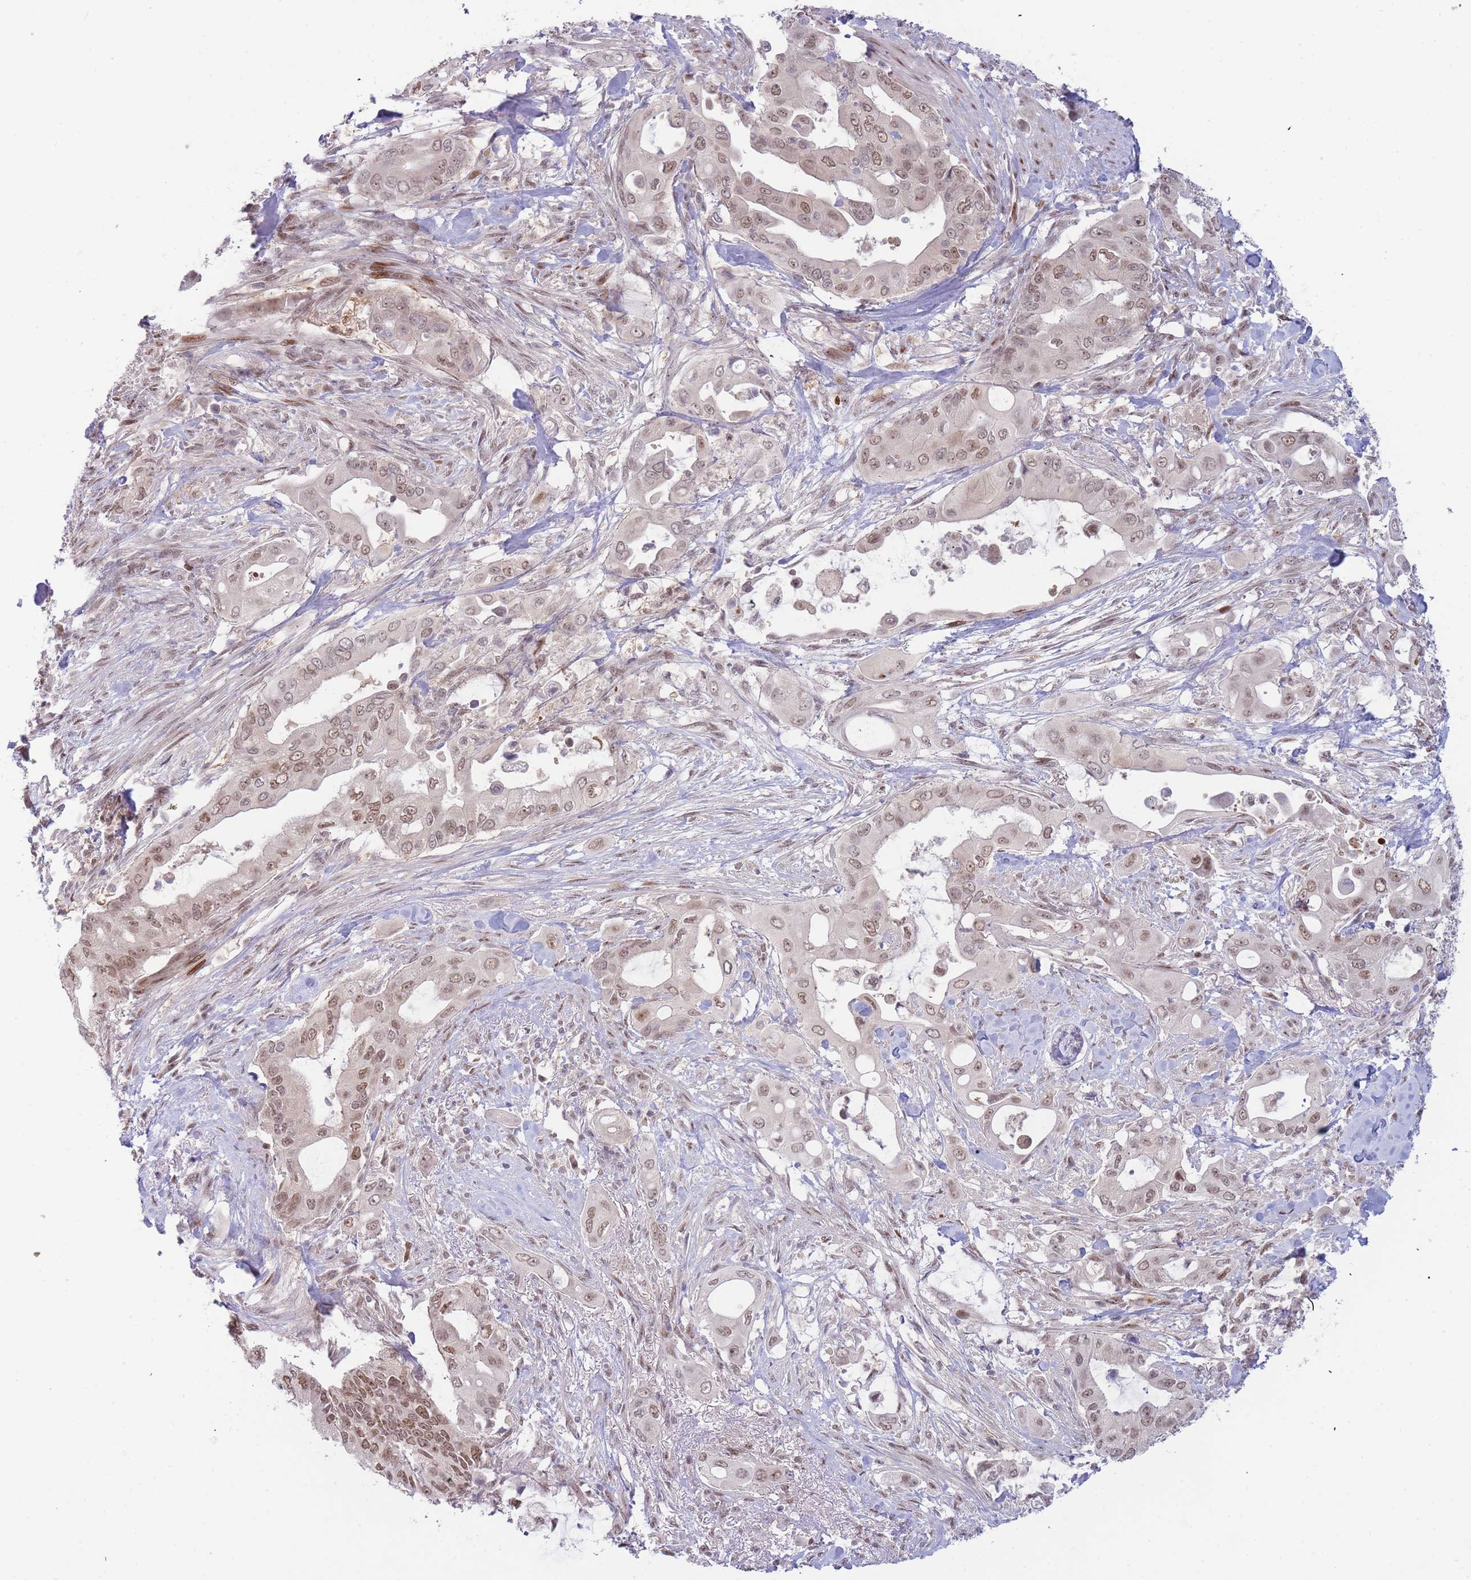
{"staining": {"intensity": "moderate", "quantity": ">75%", "location": "nuclear"}, "tissue": "pancreatic cancer", "cell_type": "Tumor cells", "image_type": "cancer", "snomed": [{"axis": "morphology", "description": "Adenocarcinoma, NOS"}, {"axis": "topography", "description": "Pancreas"}], "caption": "This image shows immunohistochemistry staining of human adenocarcinoma (pancreatic), with medium moderate nuclear positivity in about >75% of tumor cells.", "gene": "DEAF1", "patient": {"sex": "male", "age": 57}}